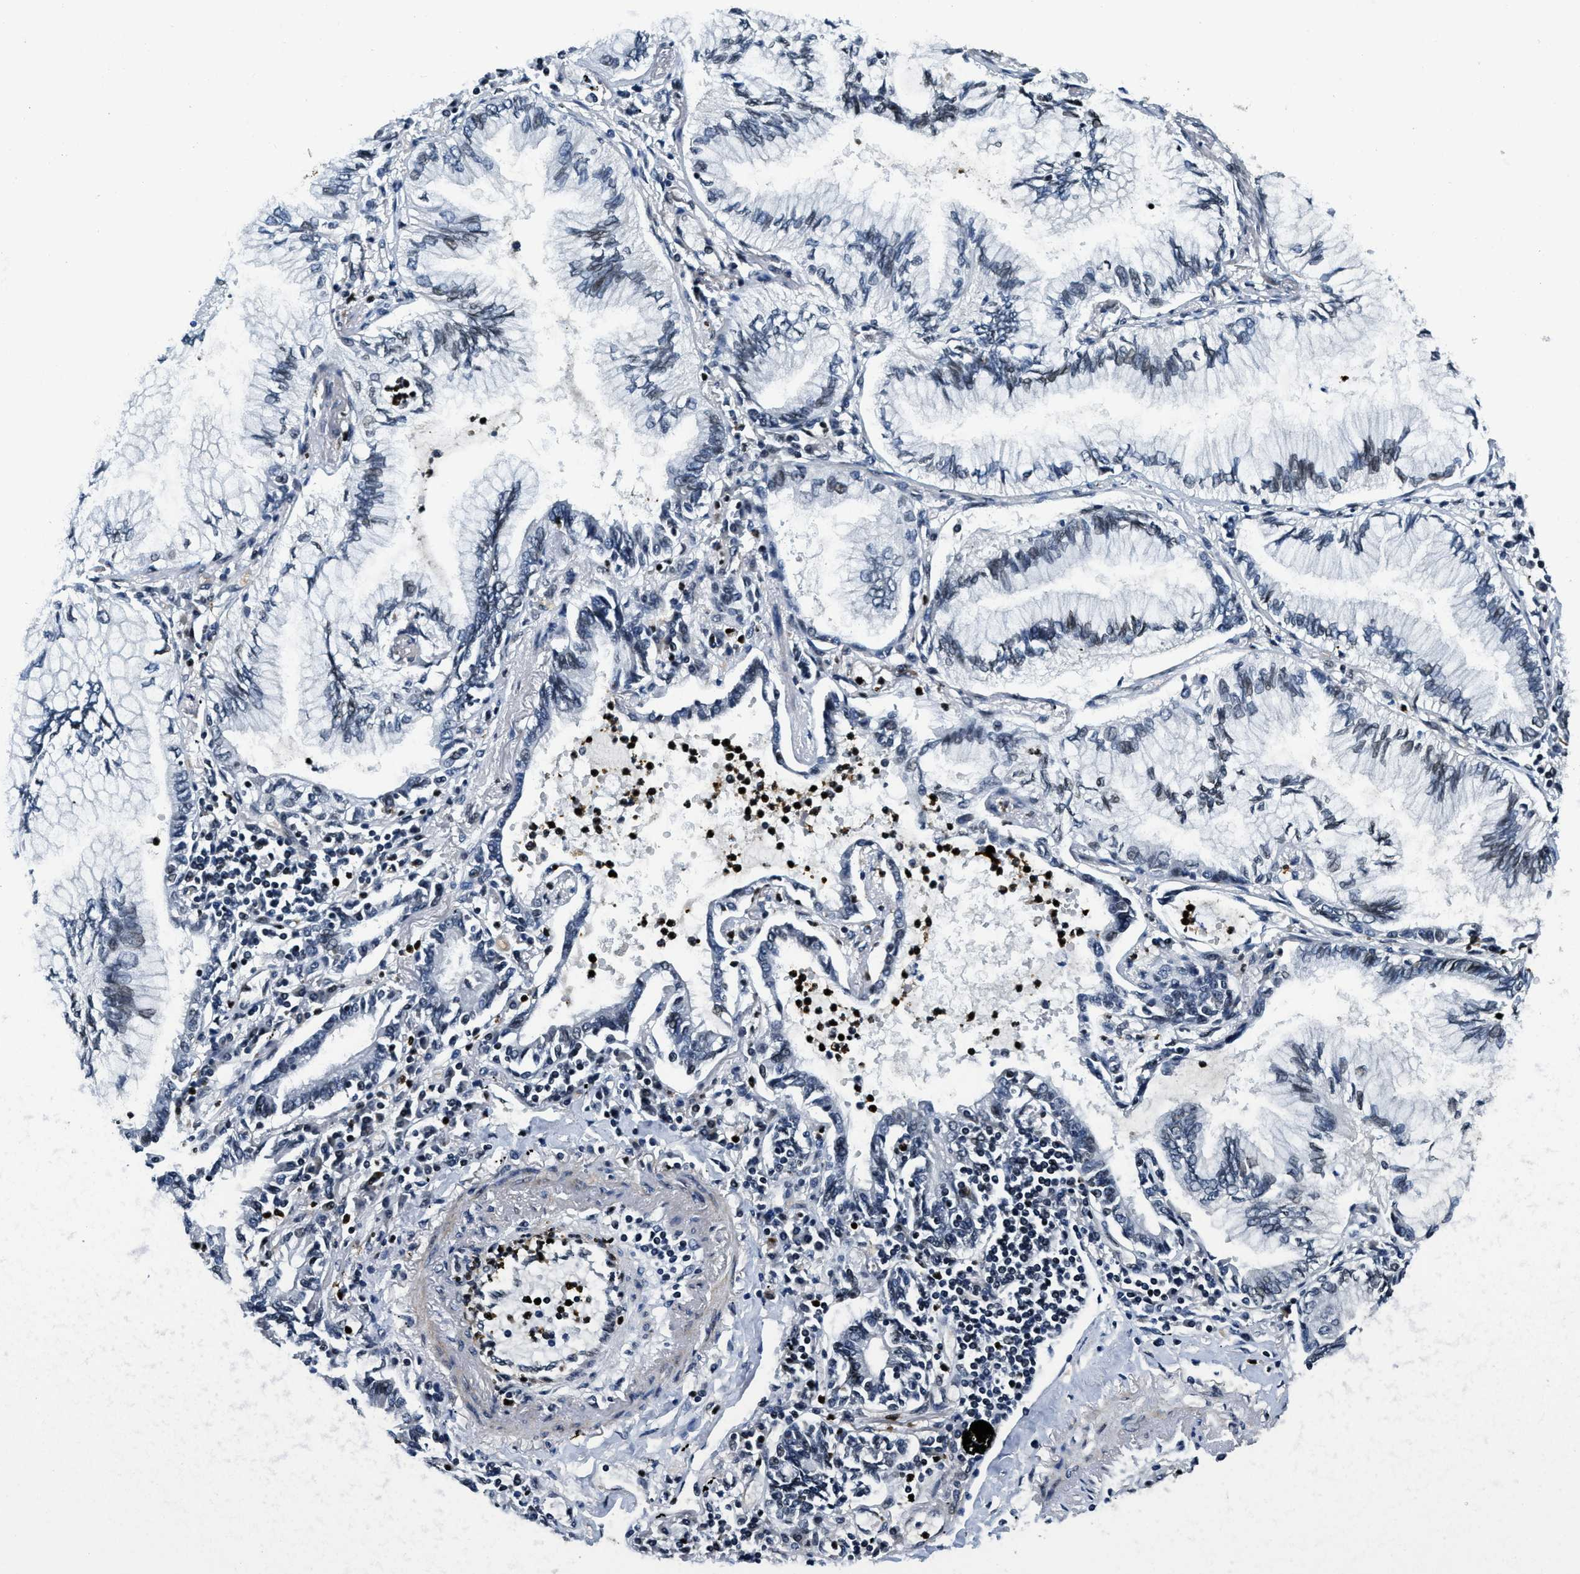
{"staining": {"intensity": "negative", "quantity": "none", "location": "none"}, "tissue": "lung cancer", "cell_type": "Tumor cells", "image_type": "cancer", "snomed": [{"axis": "morphology", "description": "Normal tissue, NOS"}, {"axis": "morphology", "description": "Adenocarcinoma, NOS"}, {"axis": "topography", "description": "Bronchus"}, {"axis": "topography", "description": "Lung"}], "caption": "Human lung cancer (adenocarcinoma) stained for a protein using immunohistochemistry (IHC) shows no staining in tumor cells.", "gene": "ZC3HC1", "patient": {"sex": "female", "age": 70}}